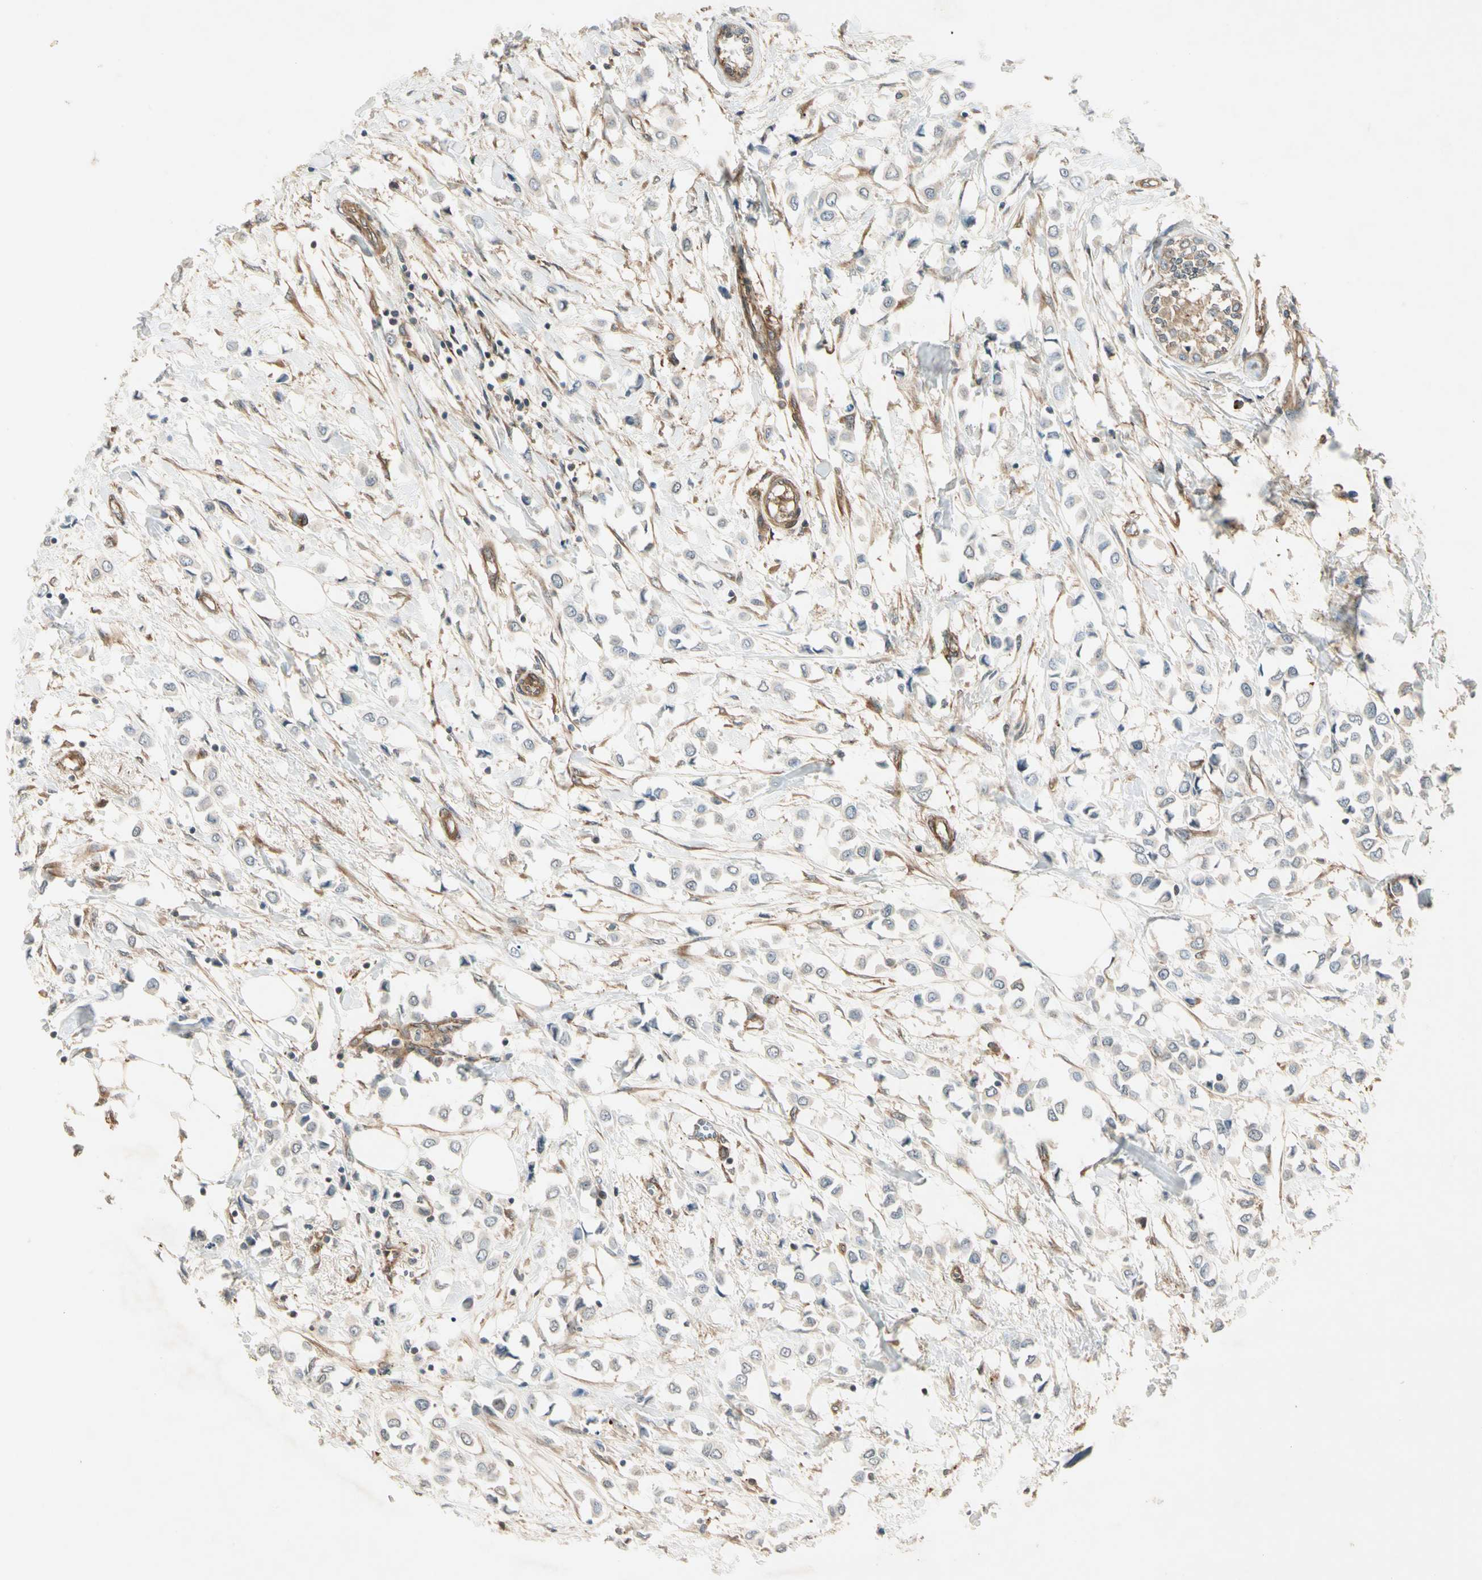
{"staining": {"intensity": "negative", "quantity": "none", "location": "none"}, "tissue": "breast cancer", "cell_type": "Tumor cells", "image_type": "cancer", "snomed": [{"axis": "morphology", "description": "Lobular carcinoma"}, {"axis": "topography", "description": "Breast"}], "caption": "Tumor cells show no significant expression in breast lobular carcinoma.", "gene": "ROCK2", "patient": {"sex": "female", "age": 51}}